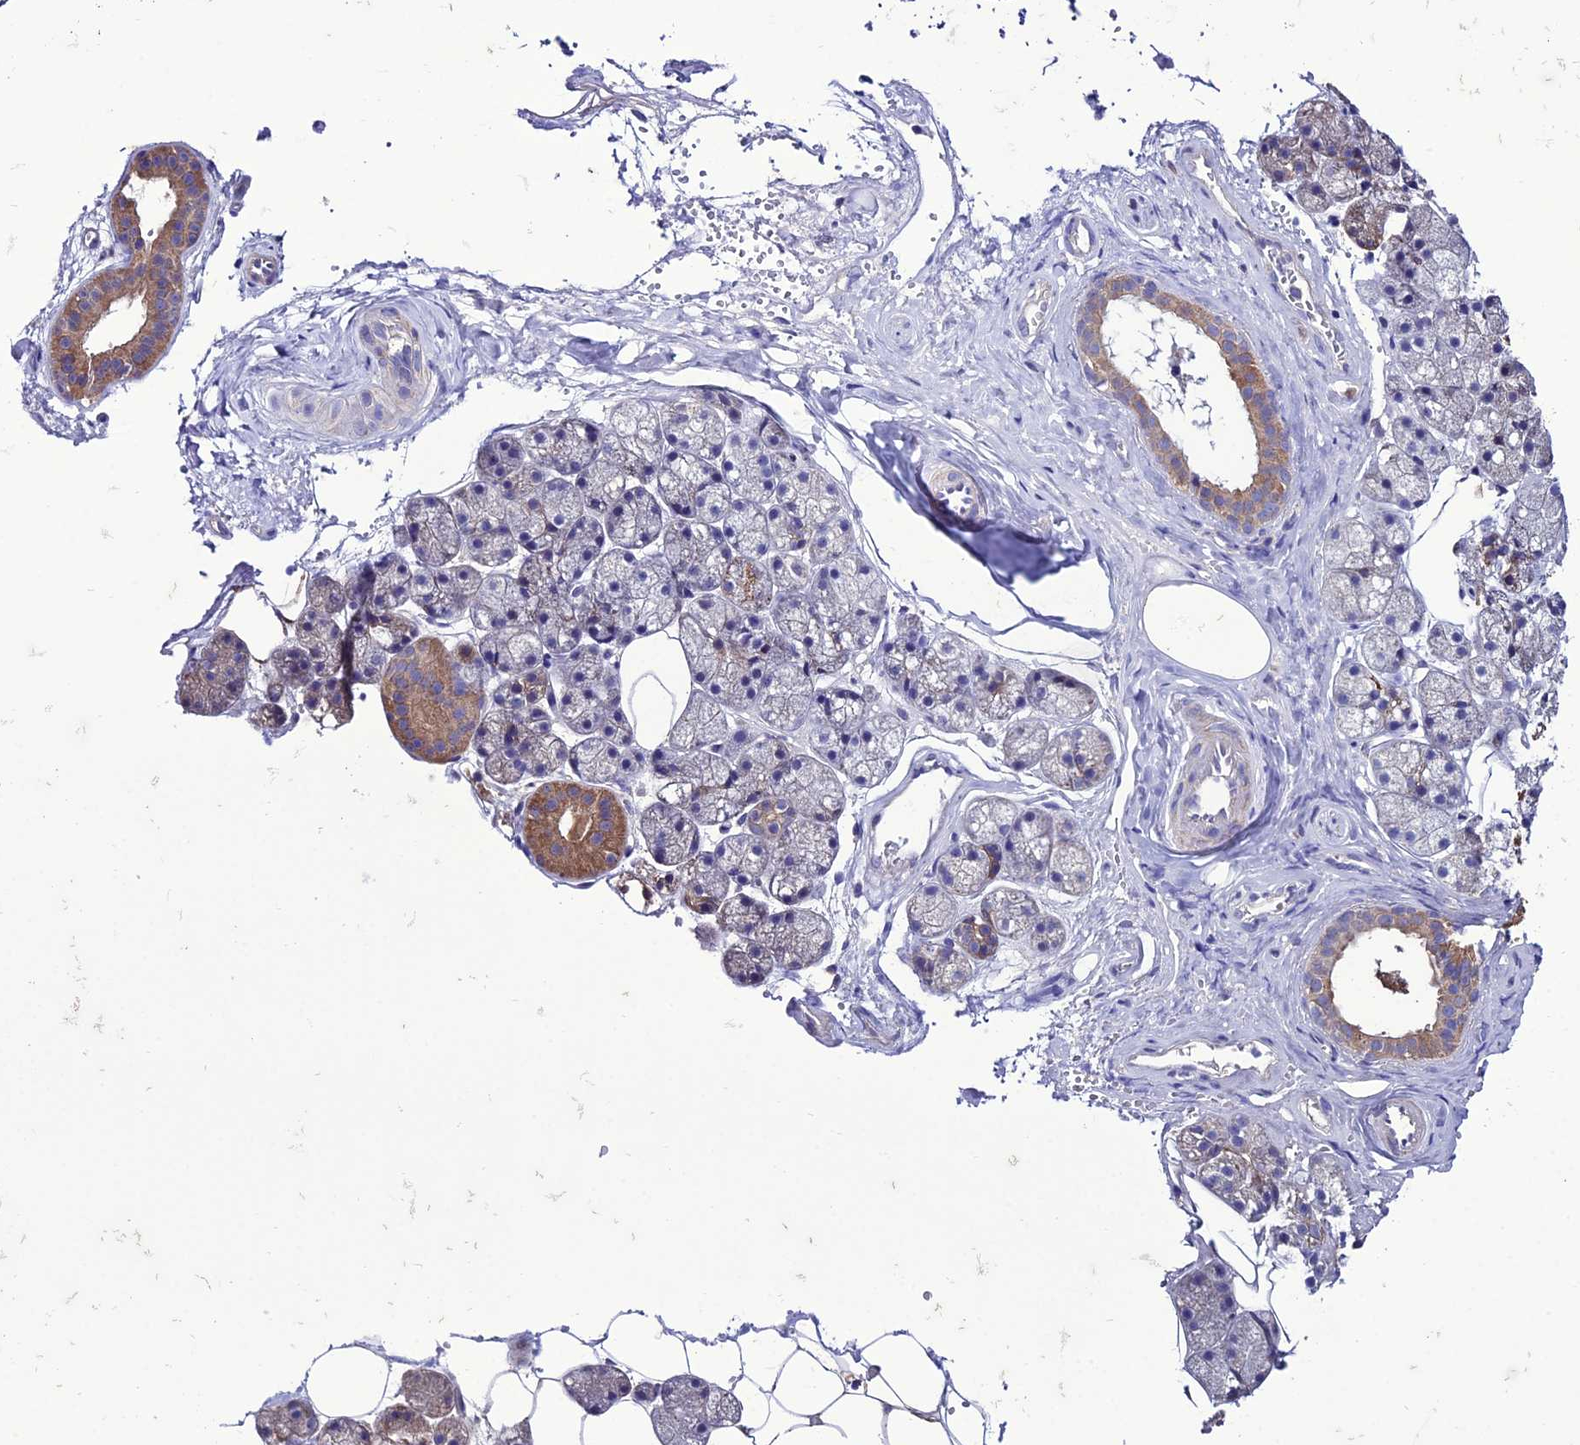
{"staining": {"intensity": "moderate", "quantity": "<25%", "location": "cytoplasmic/membranous"}, "tissue": "salivary gland", "cell_type": "Glandular cells", "image_type": "normal", "snomed": [{"axis": "morphology", "description": "Normal tissue, NOS"}, {"axis": "topography", "description": "Salivary gland"}], "caption": "Benign salivary gland reveals moderate cytoplasmic/membranous staining in about <25% of glandular cells The staining is performed using DAB brown chromogen to label protein expression. The nuclei are counter-stained blue using hematoxylin..", "gene": "HOGA1", "patient": {"sex": "male", "age": 62}}